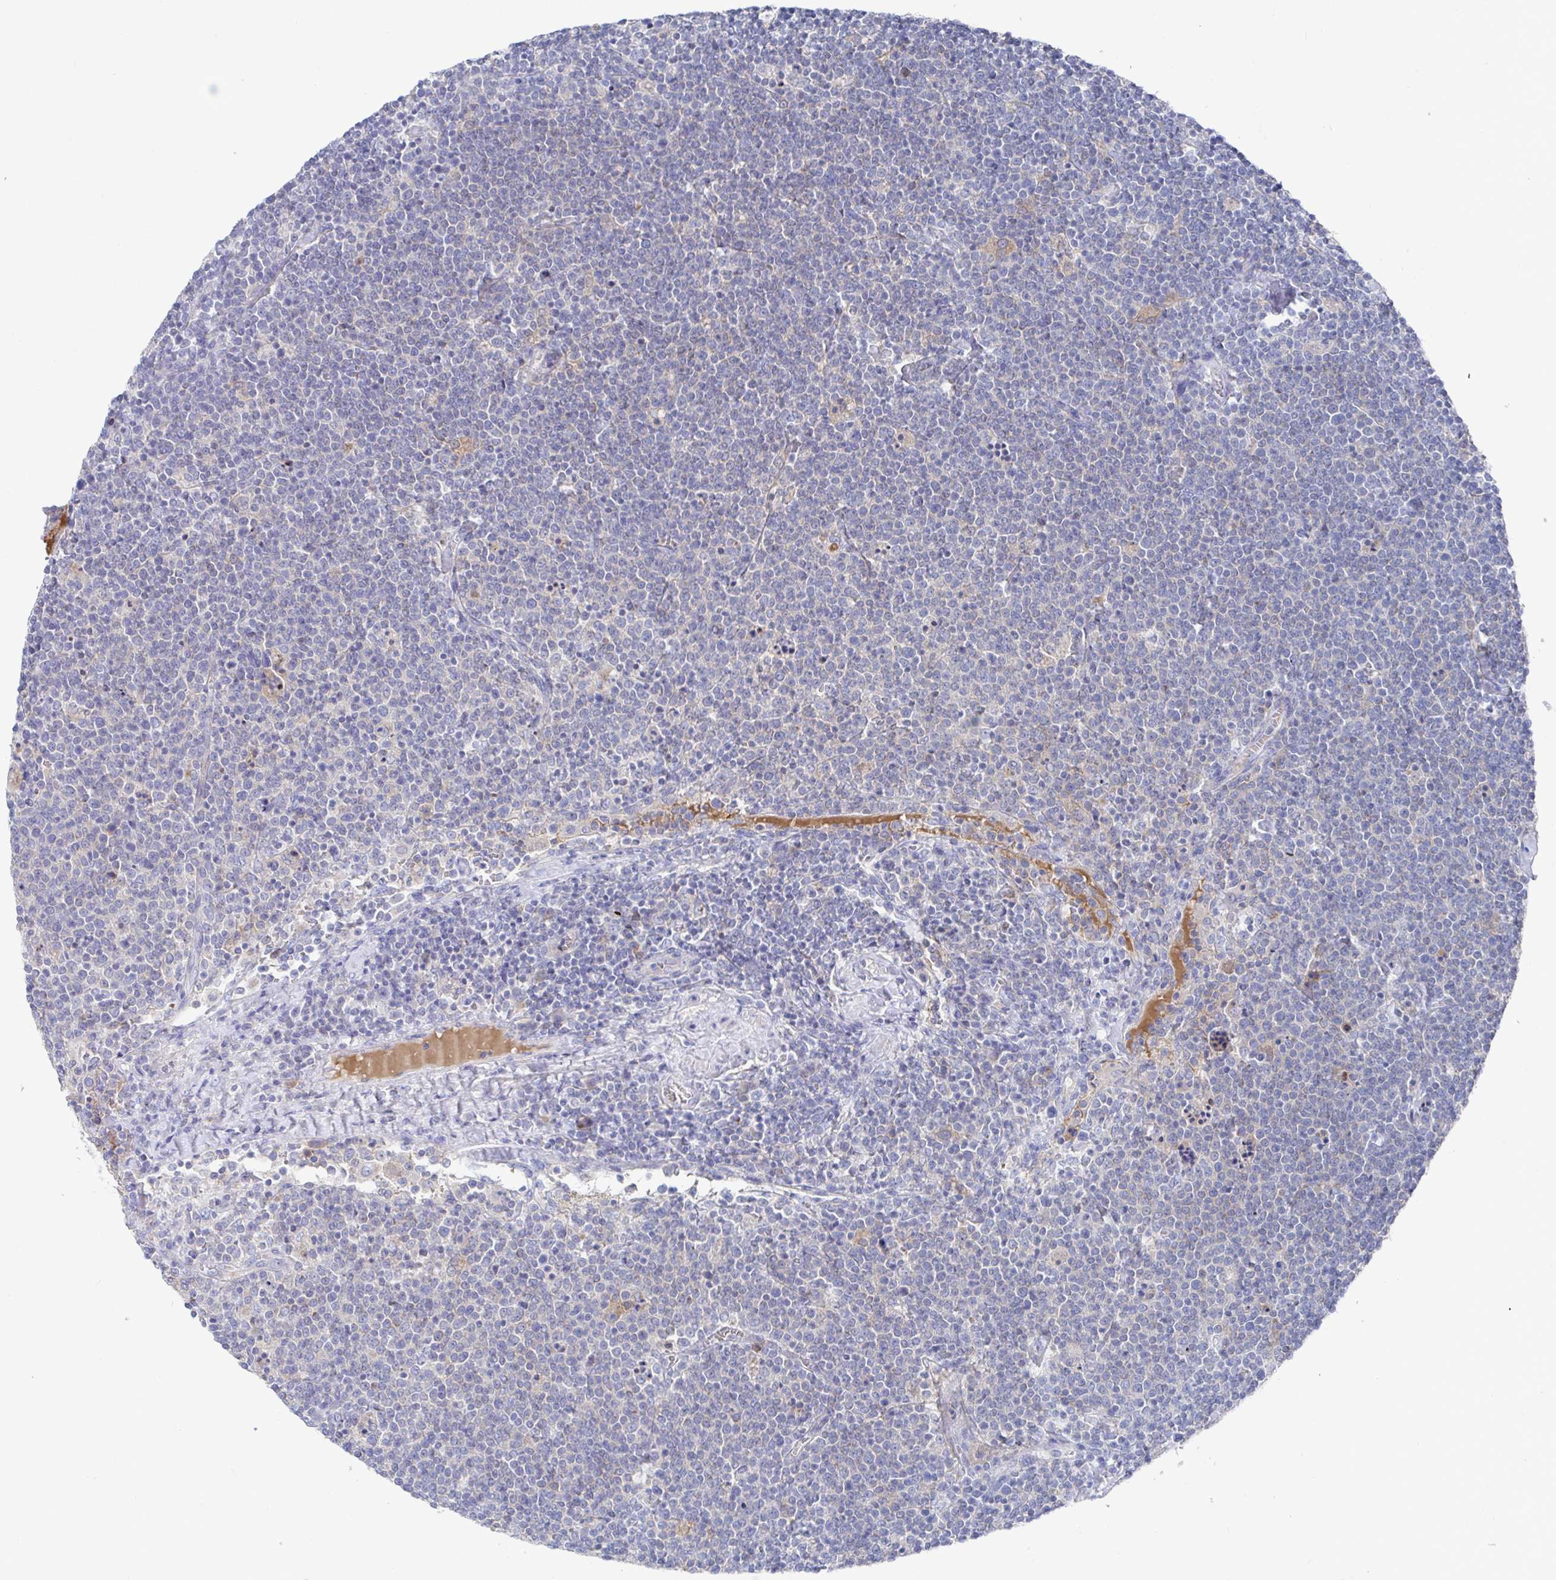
{"staining": {"intensity": "negative", "quantity": "none", "location": "none"}, "tissue": "lymphoma", "cell_type": "Tumor cells", "image_type": "cancer", "snomed": [{"axis": "morphology", "description": "Malignant lymphoma, non-Hodgkin's type, High grade"}, {"axis": "topography", "description": "Lymph node"}], "caption": "Histopathology image shows no significant protein expression in tumor cells of high-grade malignant lymphoma, non-Hodgkin's type.", "gene": "GPR148", "patient": {"sex": "male", "age": 61}}